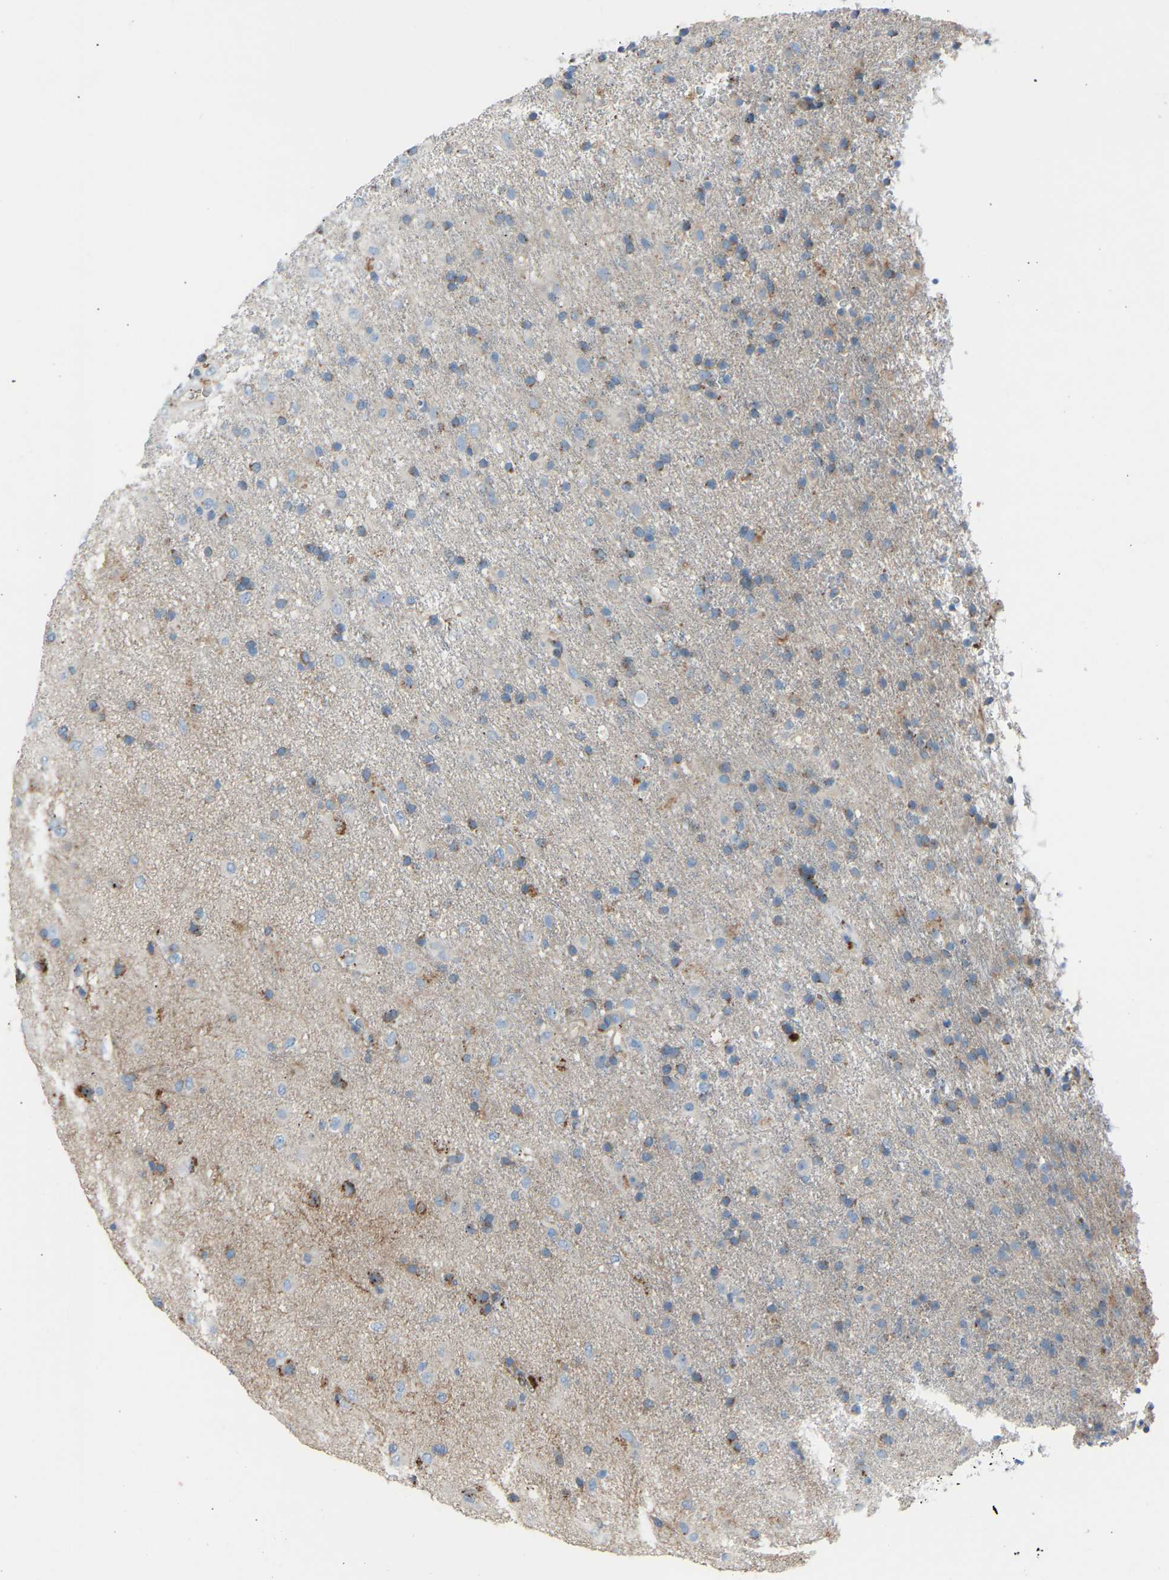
{"staining": {"intensity": "weak", "quantity": "25%-75%", "location": "cytoplasmic/membranous"}, "tissue": "glioma", "cell_type": "Tumor cells", "image_type": "cancer", "snomed": [{"axis": "morphology", "description": "Glioma, malignant, Low grade"}, {"axis": "topography", "description": "Brain"}], "caption": "Approximately 25%-75% of tumor cells in malignant glioma (low-grade) show weak cytoplasmic/membranous protein expression as visualized by brown immunohistochemical staining.", "gene": "CYREN", "patient": {"sex": "male", "age": 65}}